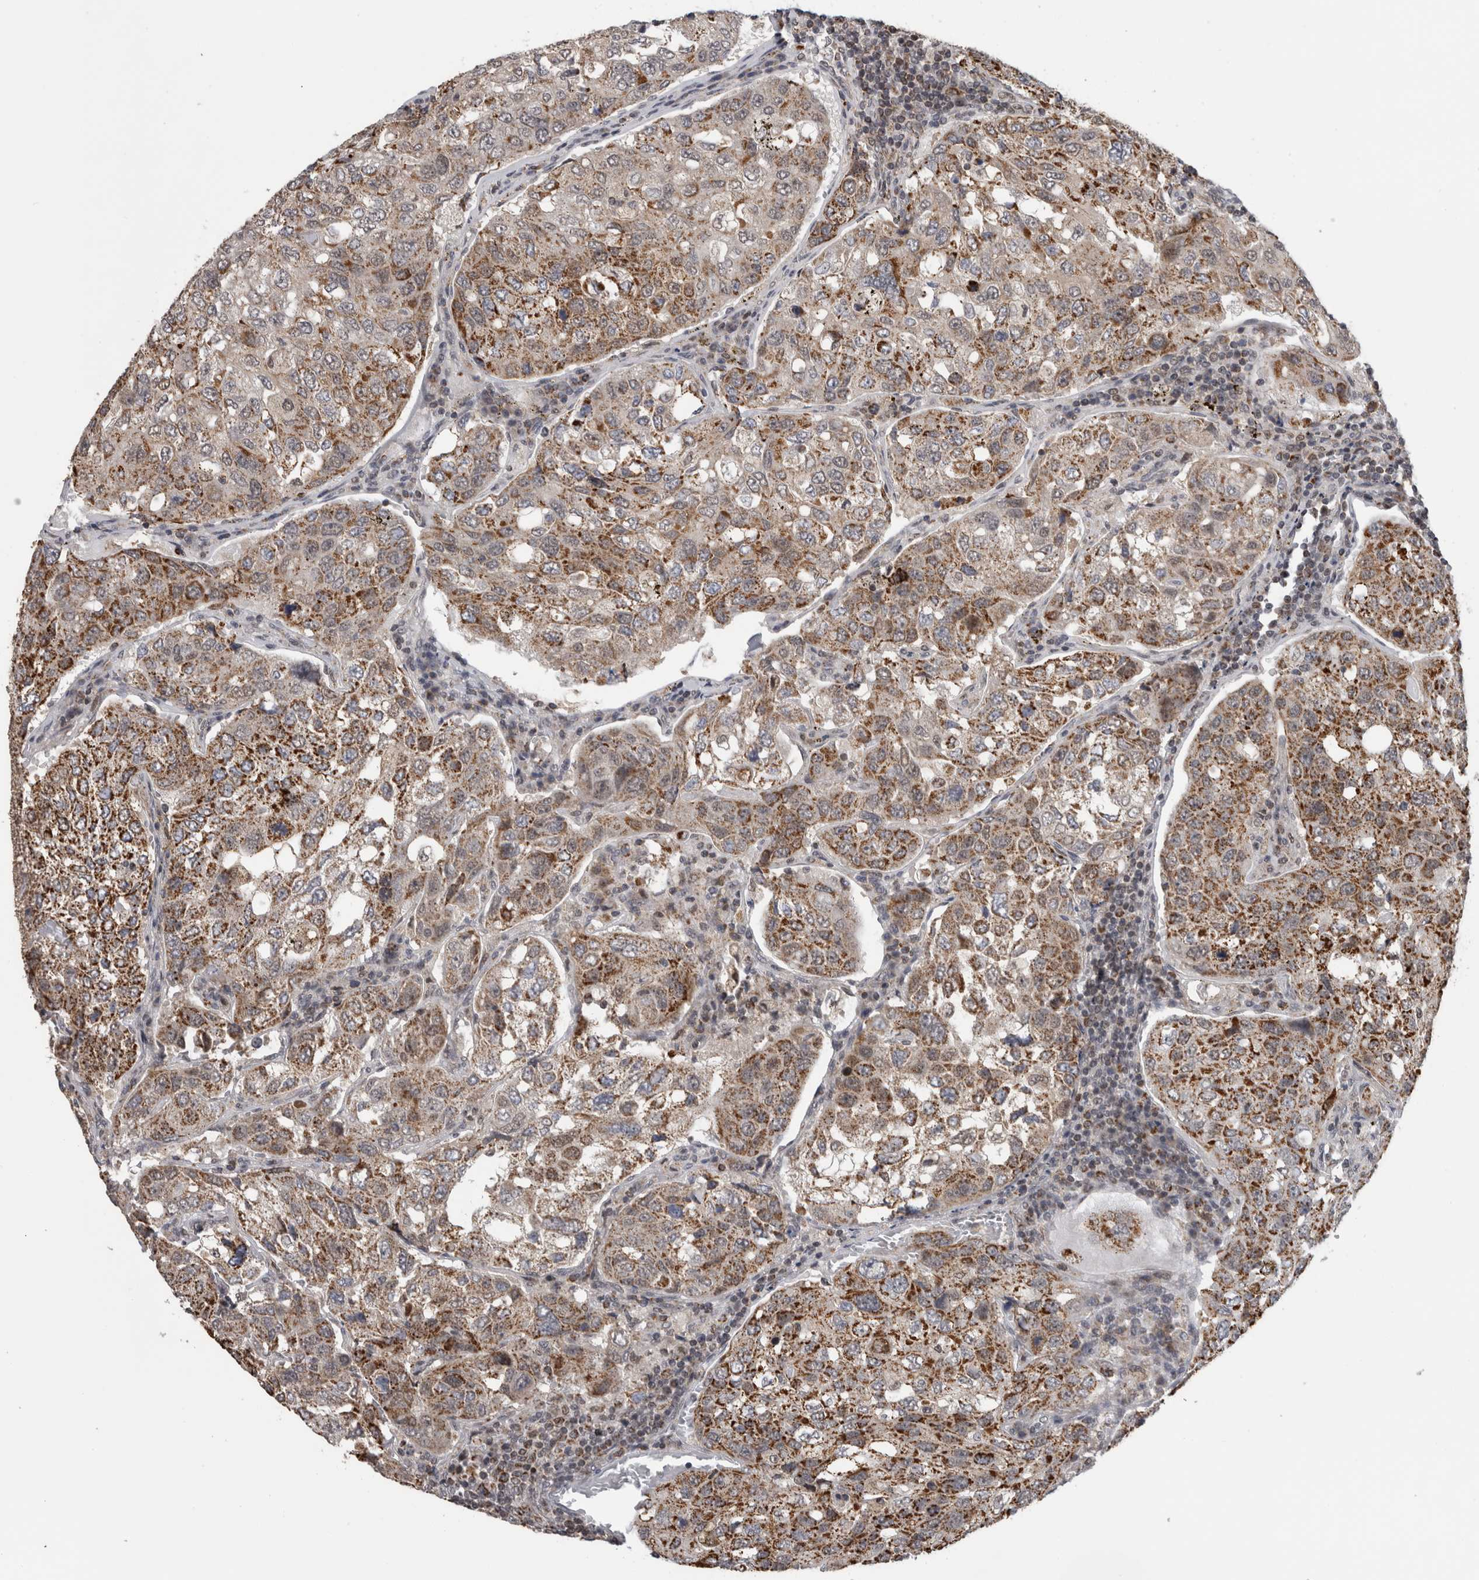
{"staining": {"intensity": "moderate", "quantity": ">75%", "location": "cytoplasmic/membranous"}, "tissue": "urothelial cancer", "cell_type": "Tumor cells", "image_type": "cancer", "snomed": [{"axis": "morphology", "description": "Urothelial carcinoma, High grade"}, {"axis": "topography", "description": "Lymph node"}, {"axis": "topography", "description": "Urinary bladder"}], "caption": "Urothelial carcinoma (high-grade) was stained to show a protein in brown. There is medium levels of moderate cytoplasmic/membranous staining in about >75% of tumor cells.", "gene": "OR2K2", "patient": {"sex": "male", "age": 51}}